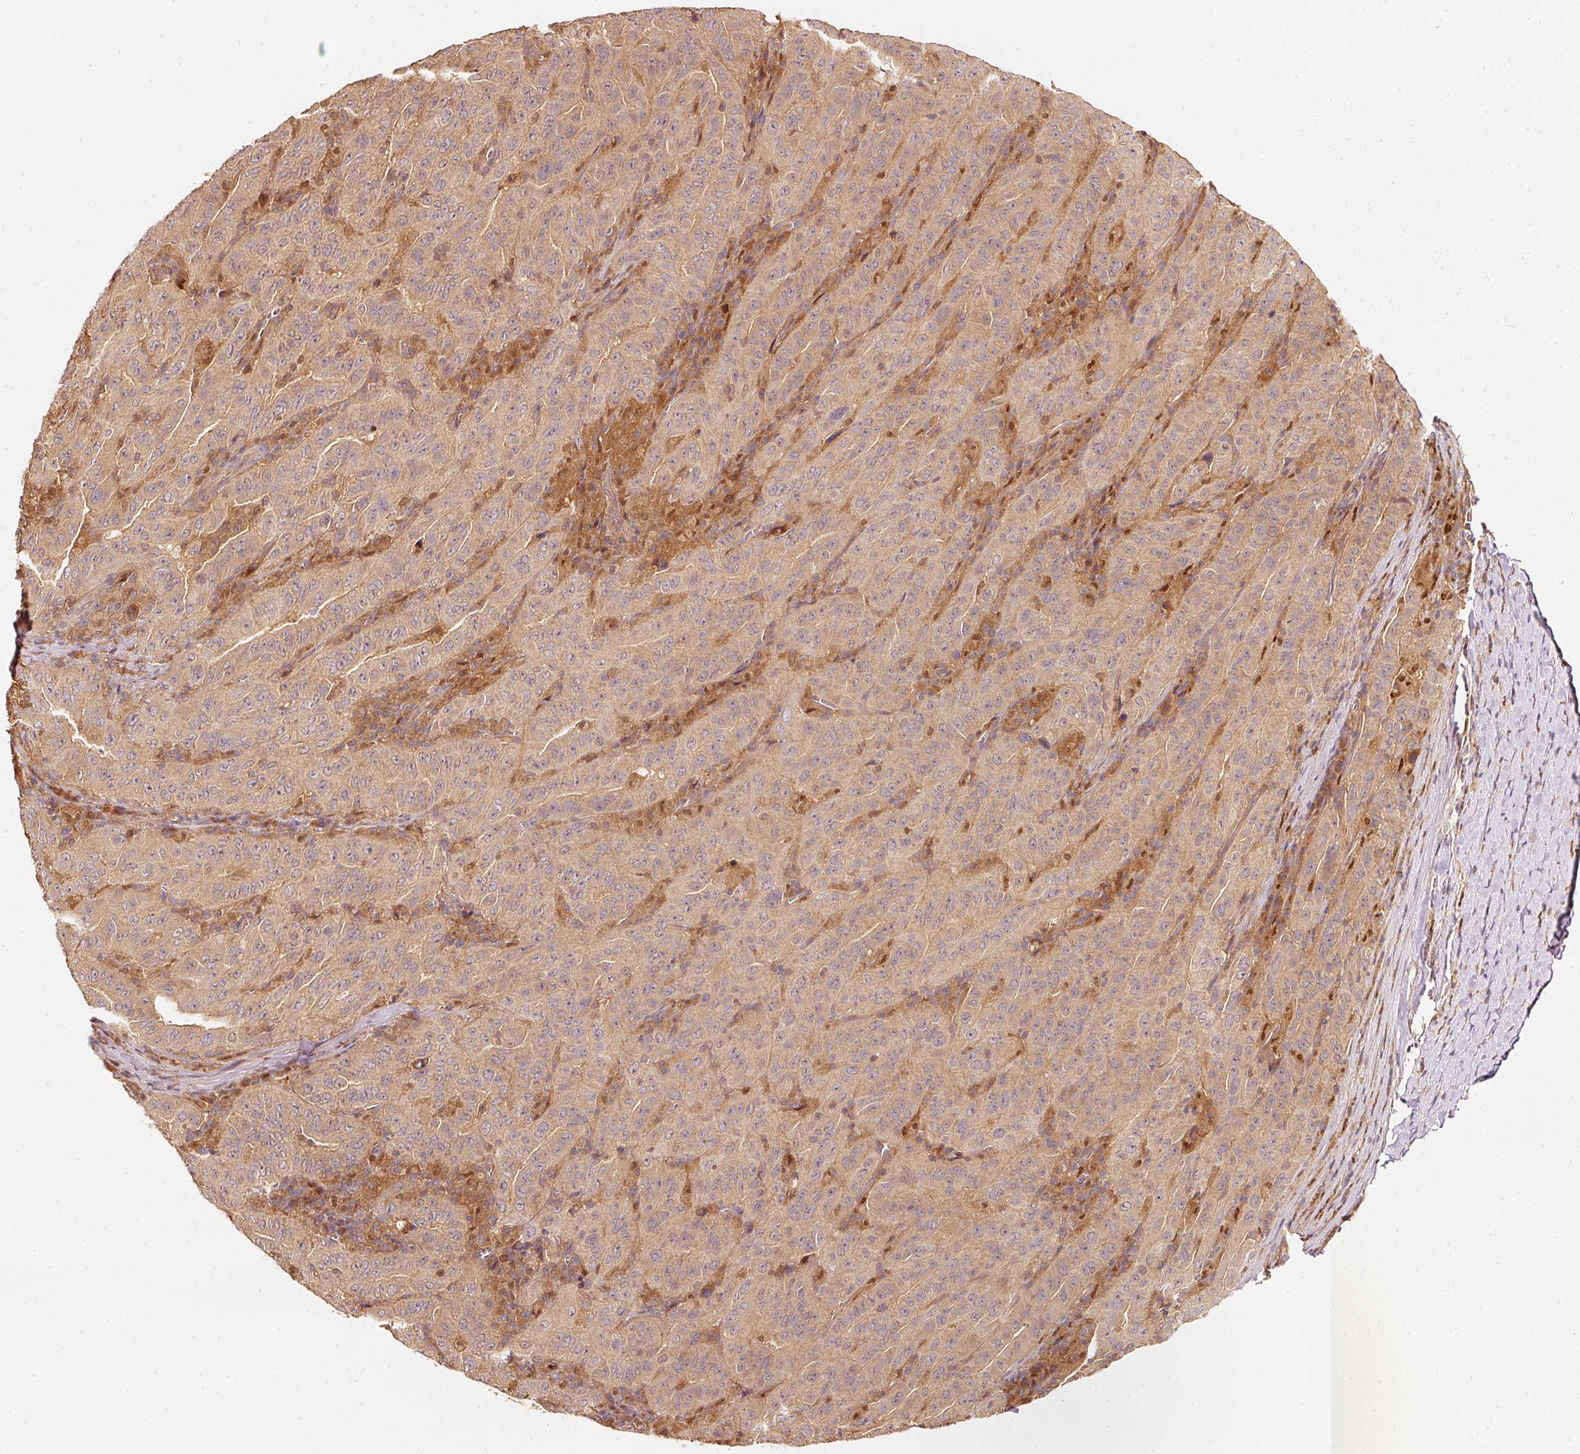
{"staining": {"intensity": "weak", "quantity": ">75%", "location": "cytoplasmic/membranous"}, "tissue": "pancreatic cancer", "cell_type": "Tumor cells", "image_type": "cancer", "snomed": [{"axis": "morphology", "description": "Adenocarcinoma, NOS"}, {"axis": "topography", "description": "Pancreas"}], "caption": "Pancreatic adenocarcinoma stained with DAB IHC shows low levels of weak cytoplasmic/membranous positivity in about >75% of tumor cells. The staining was performed using DAB to visualize the protein expression in brown, while the nuclei were stained in blue with hematoxylin (Magnification: 20x).", "gene": "RRAS2", "patient": {"sex": "male", "age": 63}}